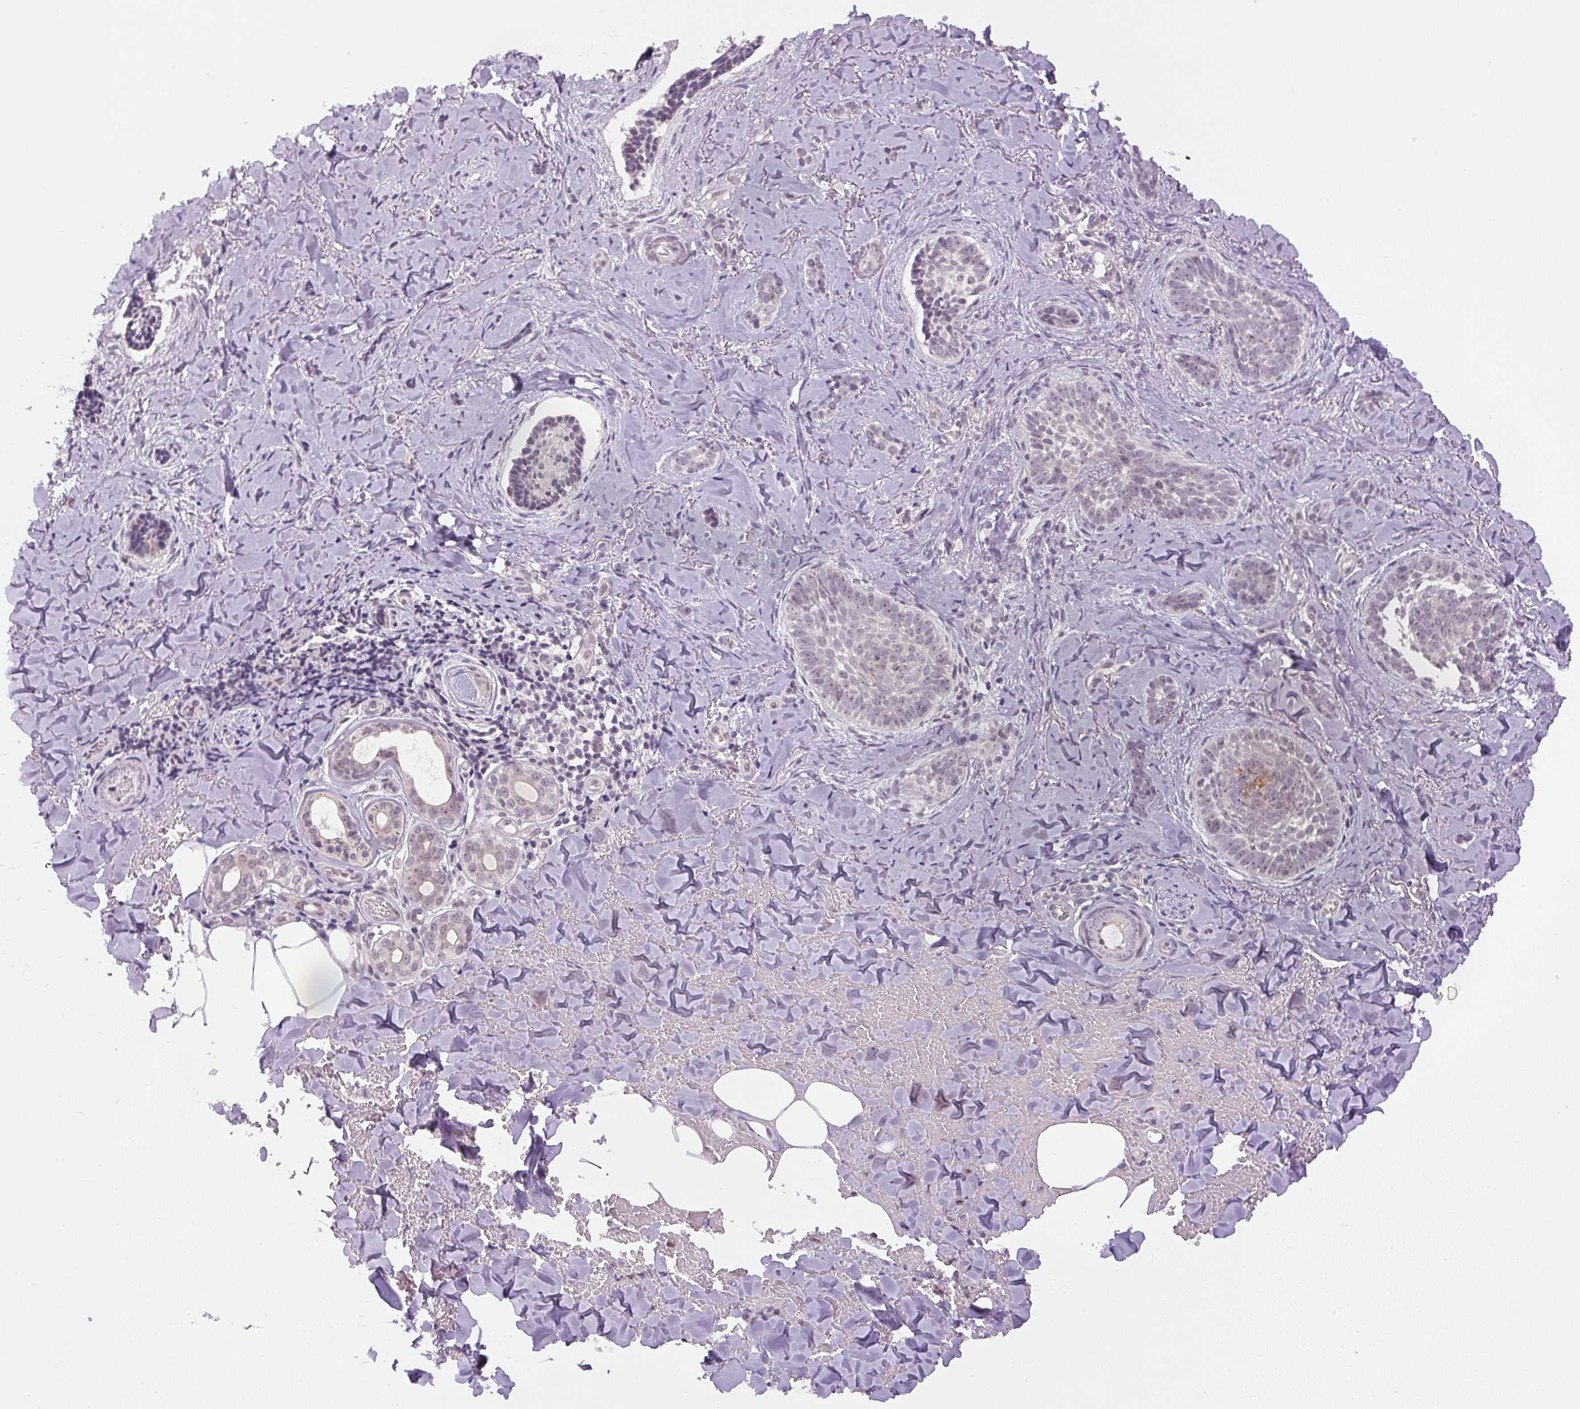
{"staining": {"intensity": "weak", "quantity": "<25%", "location": "nuclear"}, "tissue": "skin cancer", "cell_type": "Tumor cells", "image_type": "cancer", "snomed": [{"axis": "morphology", "description": "Basal cell carcinoma"}, {"axis": "topography", "description": "Skin"}], "caption": "Immunohistochemistry micrograph of human skin basal cell carcinoma stained for a protein (brown), which displays no staining in tumor cells.", "gene": "SGF29", "patient": {"sex": "female", "age": 55}}